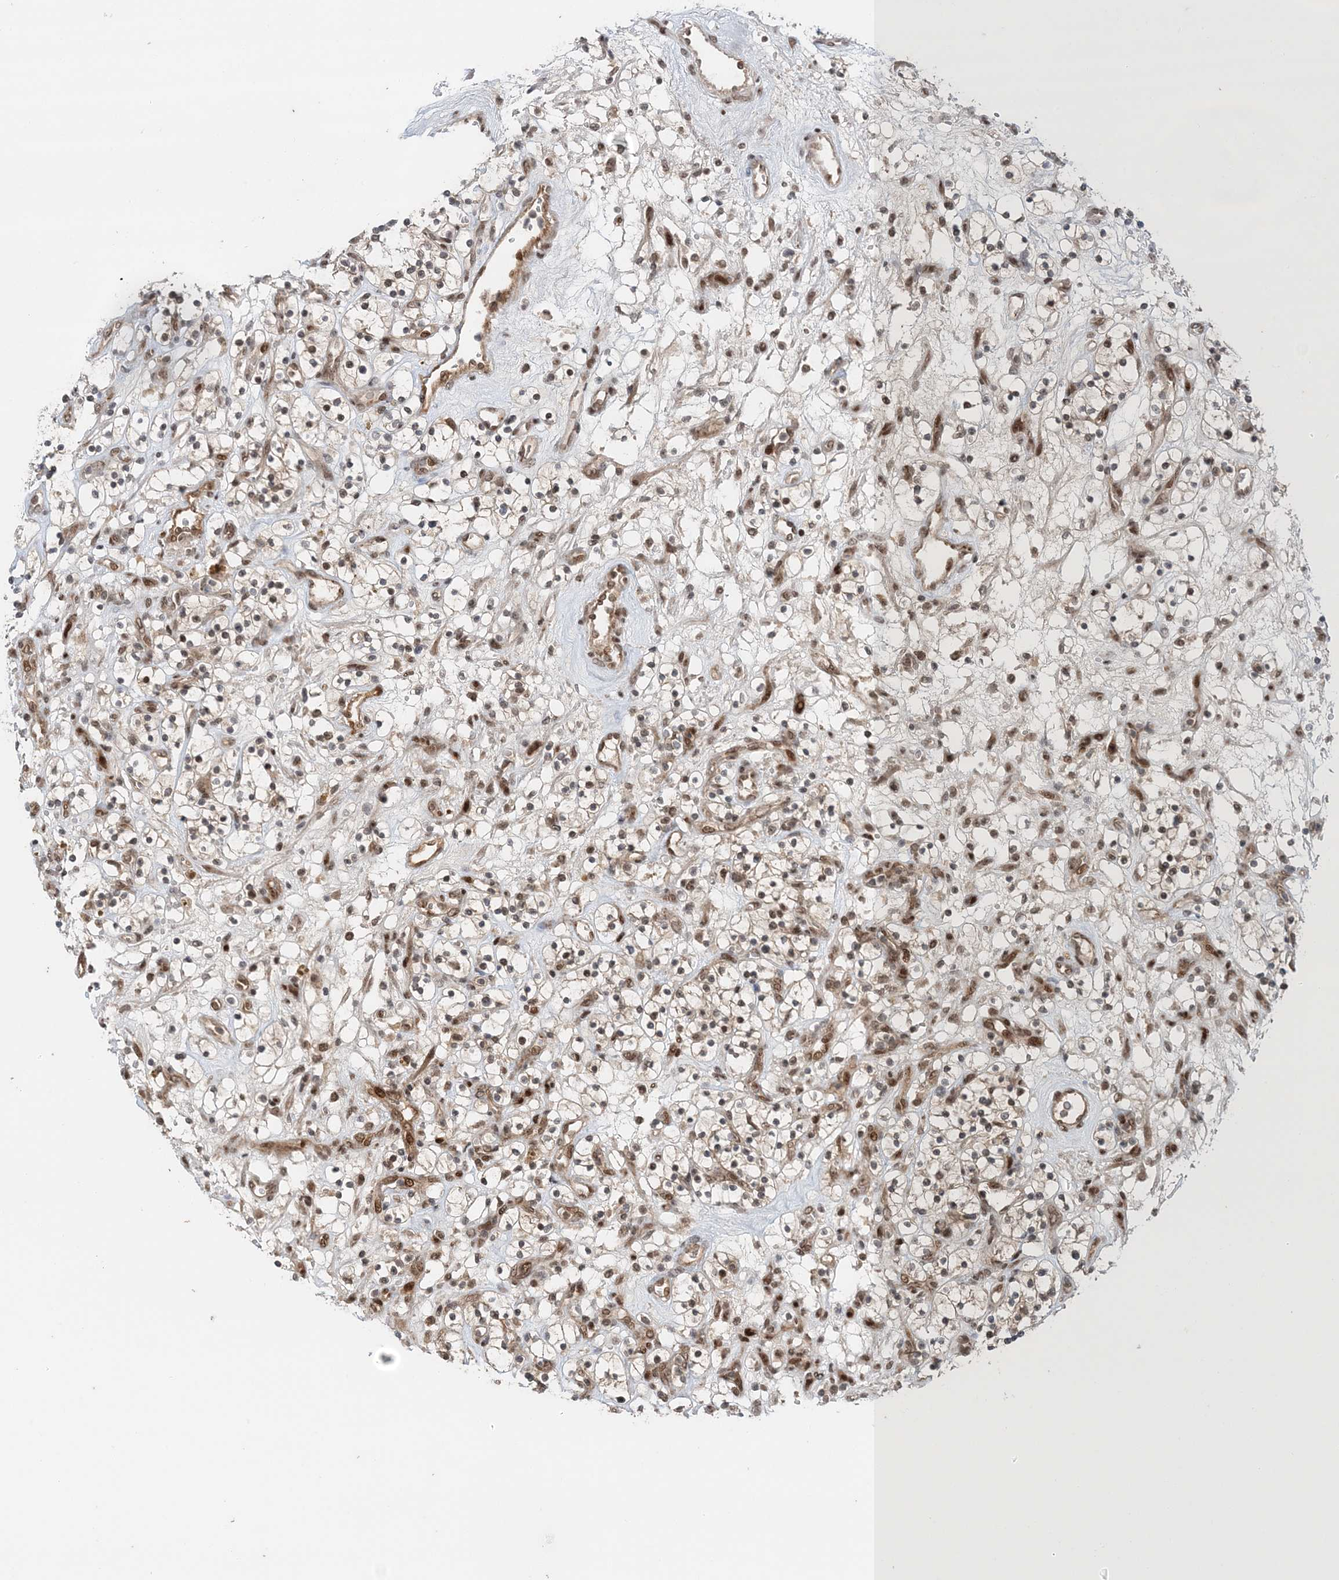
{"staining": {"intensity": "weak", "quantity": "<25%", "location": "nuclear"}, "tissue": "renal cancer", "cell_type": "Tumor cells", "image_type": "cancer", "snomed": [{"axis": "morphology", "description": "Adenocarcinoma, NOS"}, {"axis": "topography", "description": "Kidney"}], "caption": "This is an immunohistochemistry (IHC) micrograph of renal adenocarcinoma. There is no positivity in tumor cells.", "gene": "NOA1", "patient": {"sex": "female", "age": 57}}